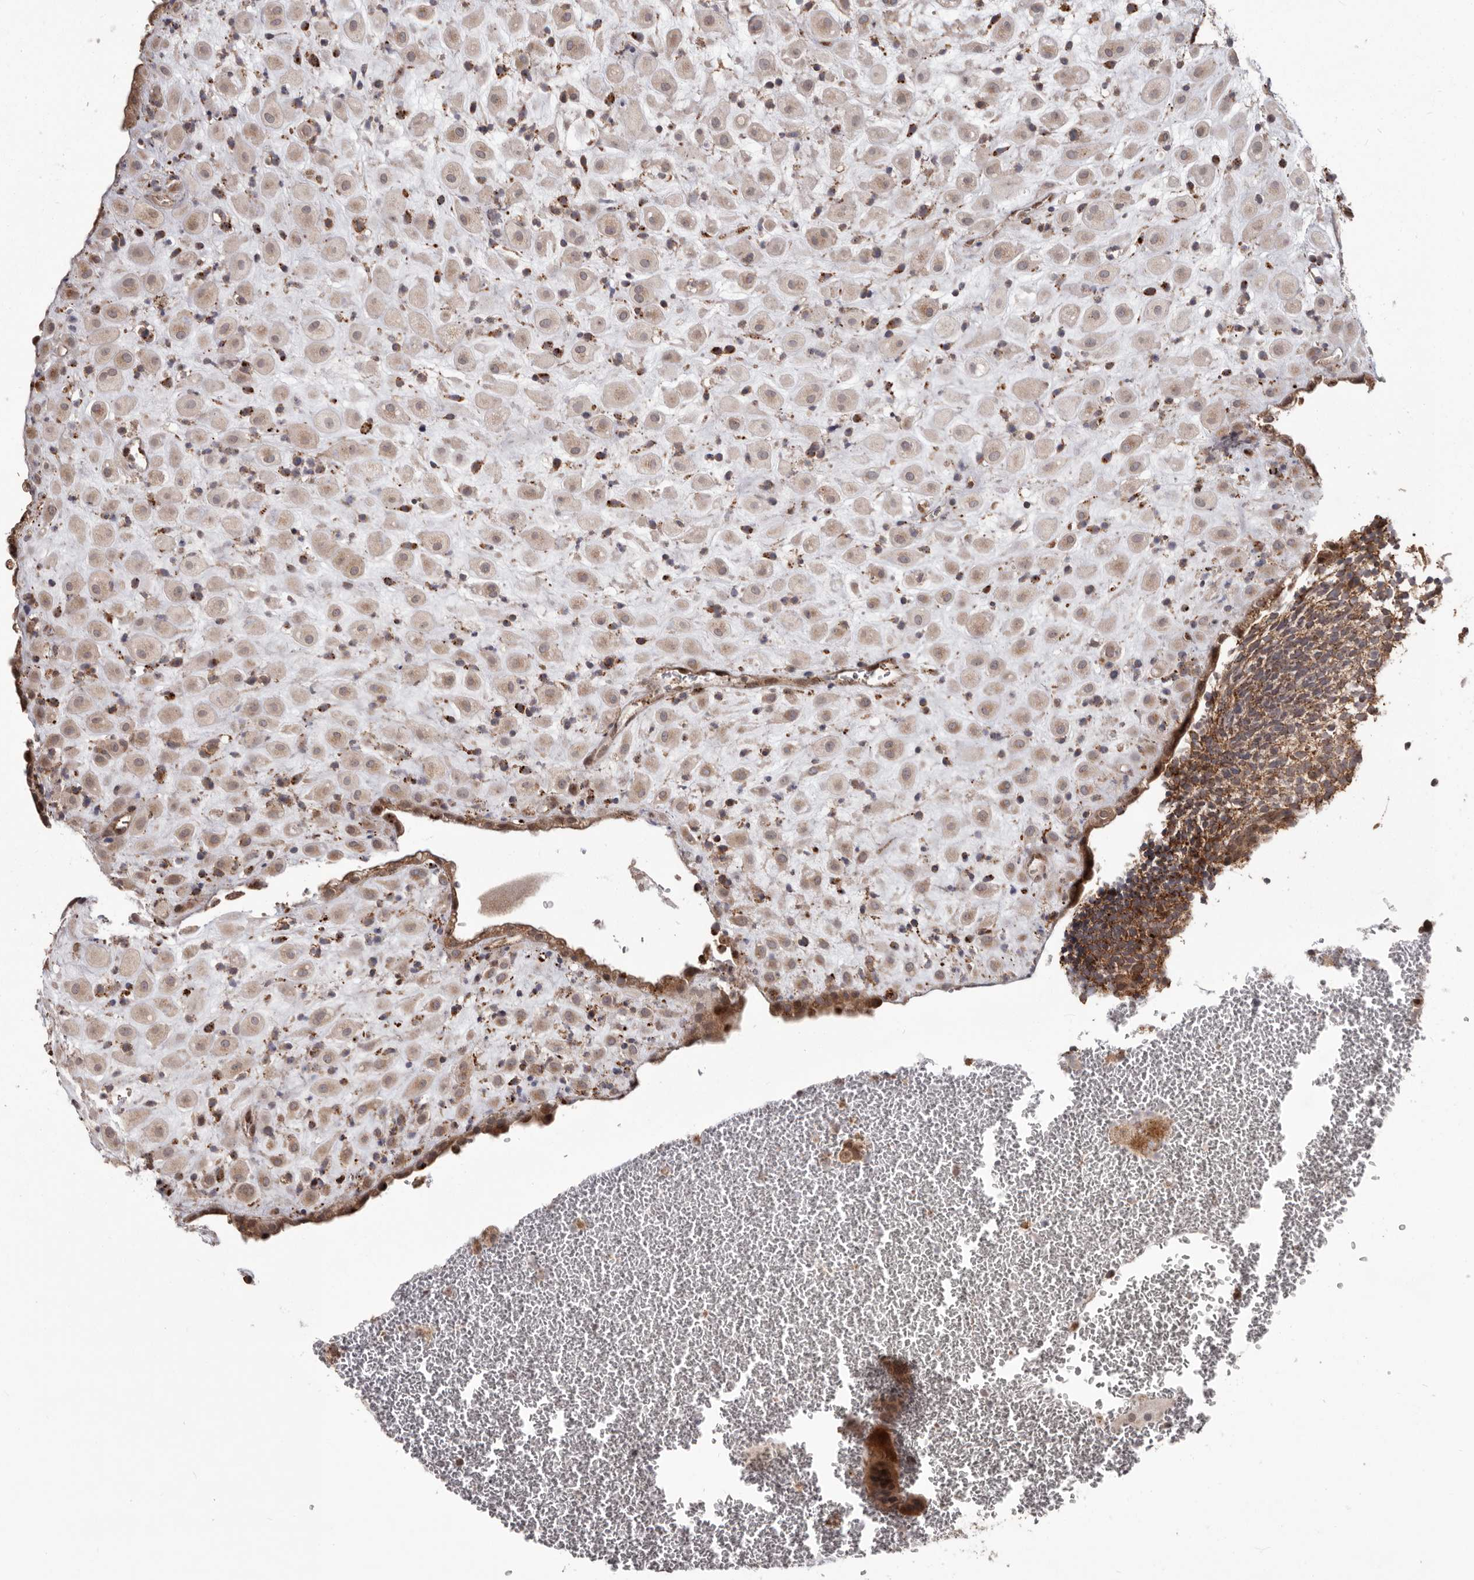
{"staining": {"intensity": "weak", "quantity": ">75%", "location": "cytoplasmic/membranous"}, "tissue": "placenta", "cell_type": "Decidual cells", "image_type": "normal", "snomed": [{"axis": "morphology", "description": "Normal tissue, NOS"}, {"axis": "topography", "description": "Placenta"}], "caption": "Normal placenta was stained to show a protein in brown. There is low levels of weak cytoplasmic/membranous expression in approximately >75% of decidual cells.", "gene": "NUP43", "patient": {"sex": "female", "age": 35}}